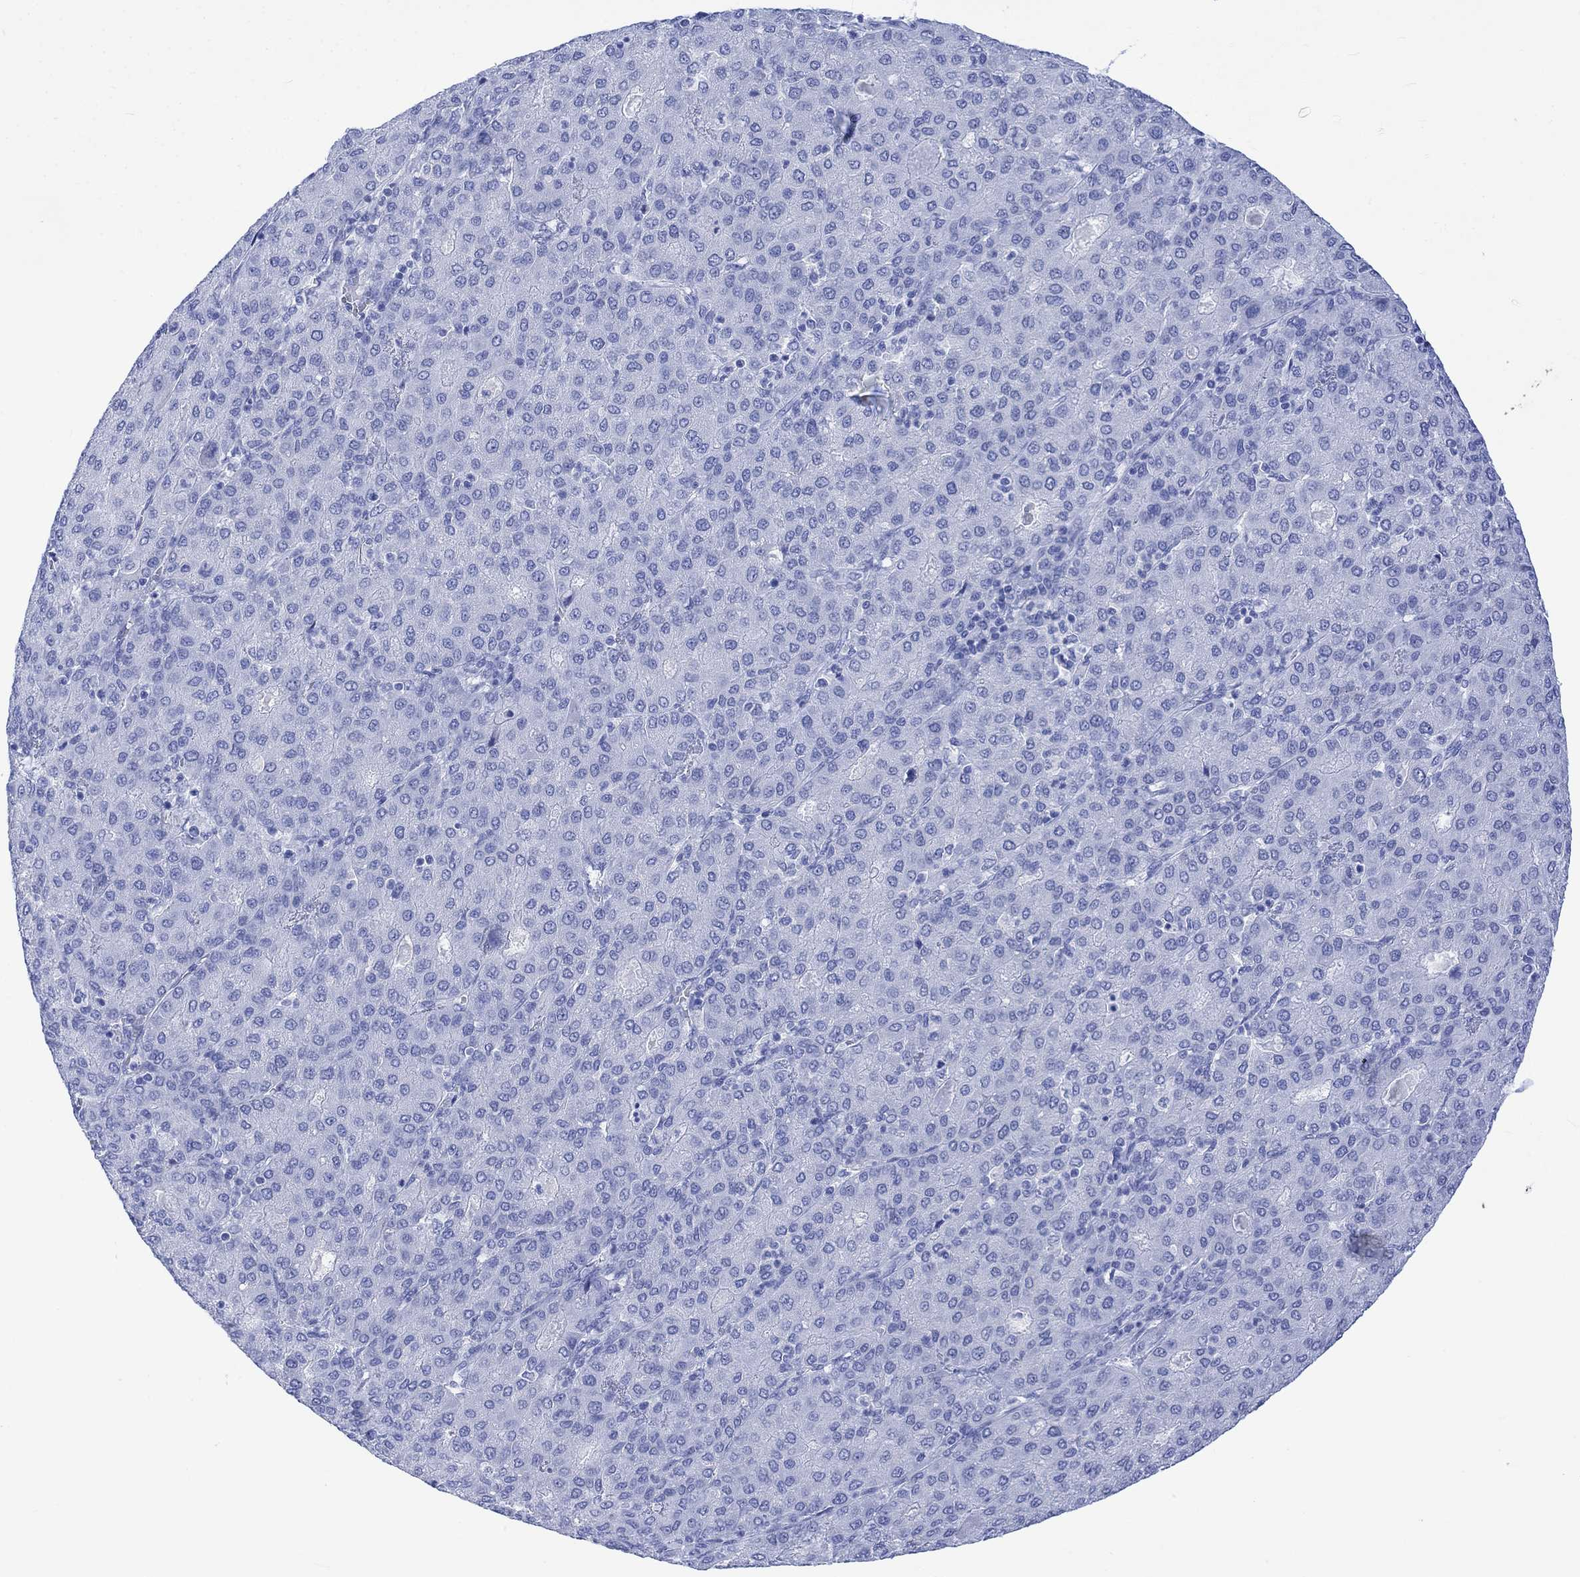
{"staining": {"intensity": "negative", "quantity": "none", "location": "none"}, "tissue": "liver cancer", "cell_type": "Tumor cells", "image_type": "cancer", "snomed": [{"axis": "morphology", "description": "Carcinoma, Hepatocellular, NOS"}, {"axis": "topography", "description": "Liver"}], "caption": "Photomicrograph shows no significant protein positivity in tumor cells of liver cancer (hepatocellular carcinoma). (DAB (3,3'-diaminobenzidine) immunohistochemistry (IHC), high magnification).", "gene": "CELF4", "patient": {"sex": "male", "age": 65}}